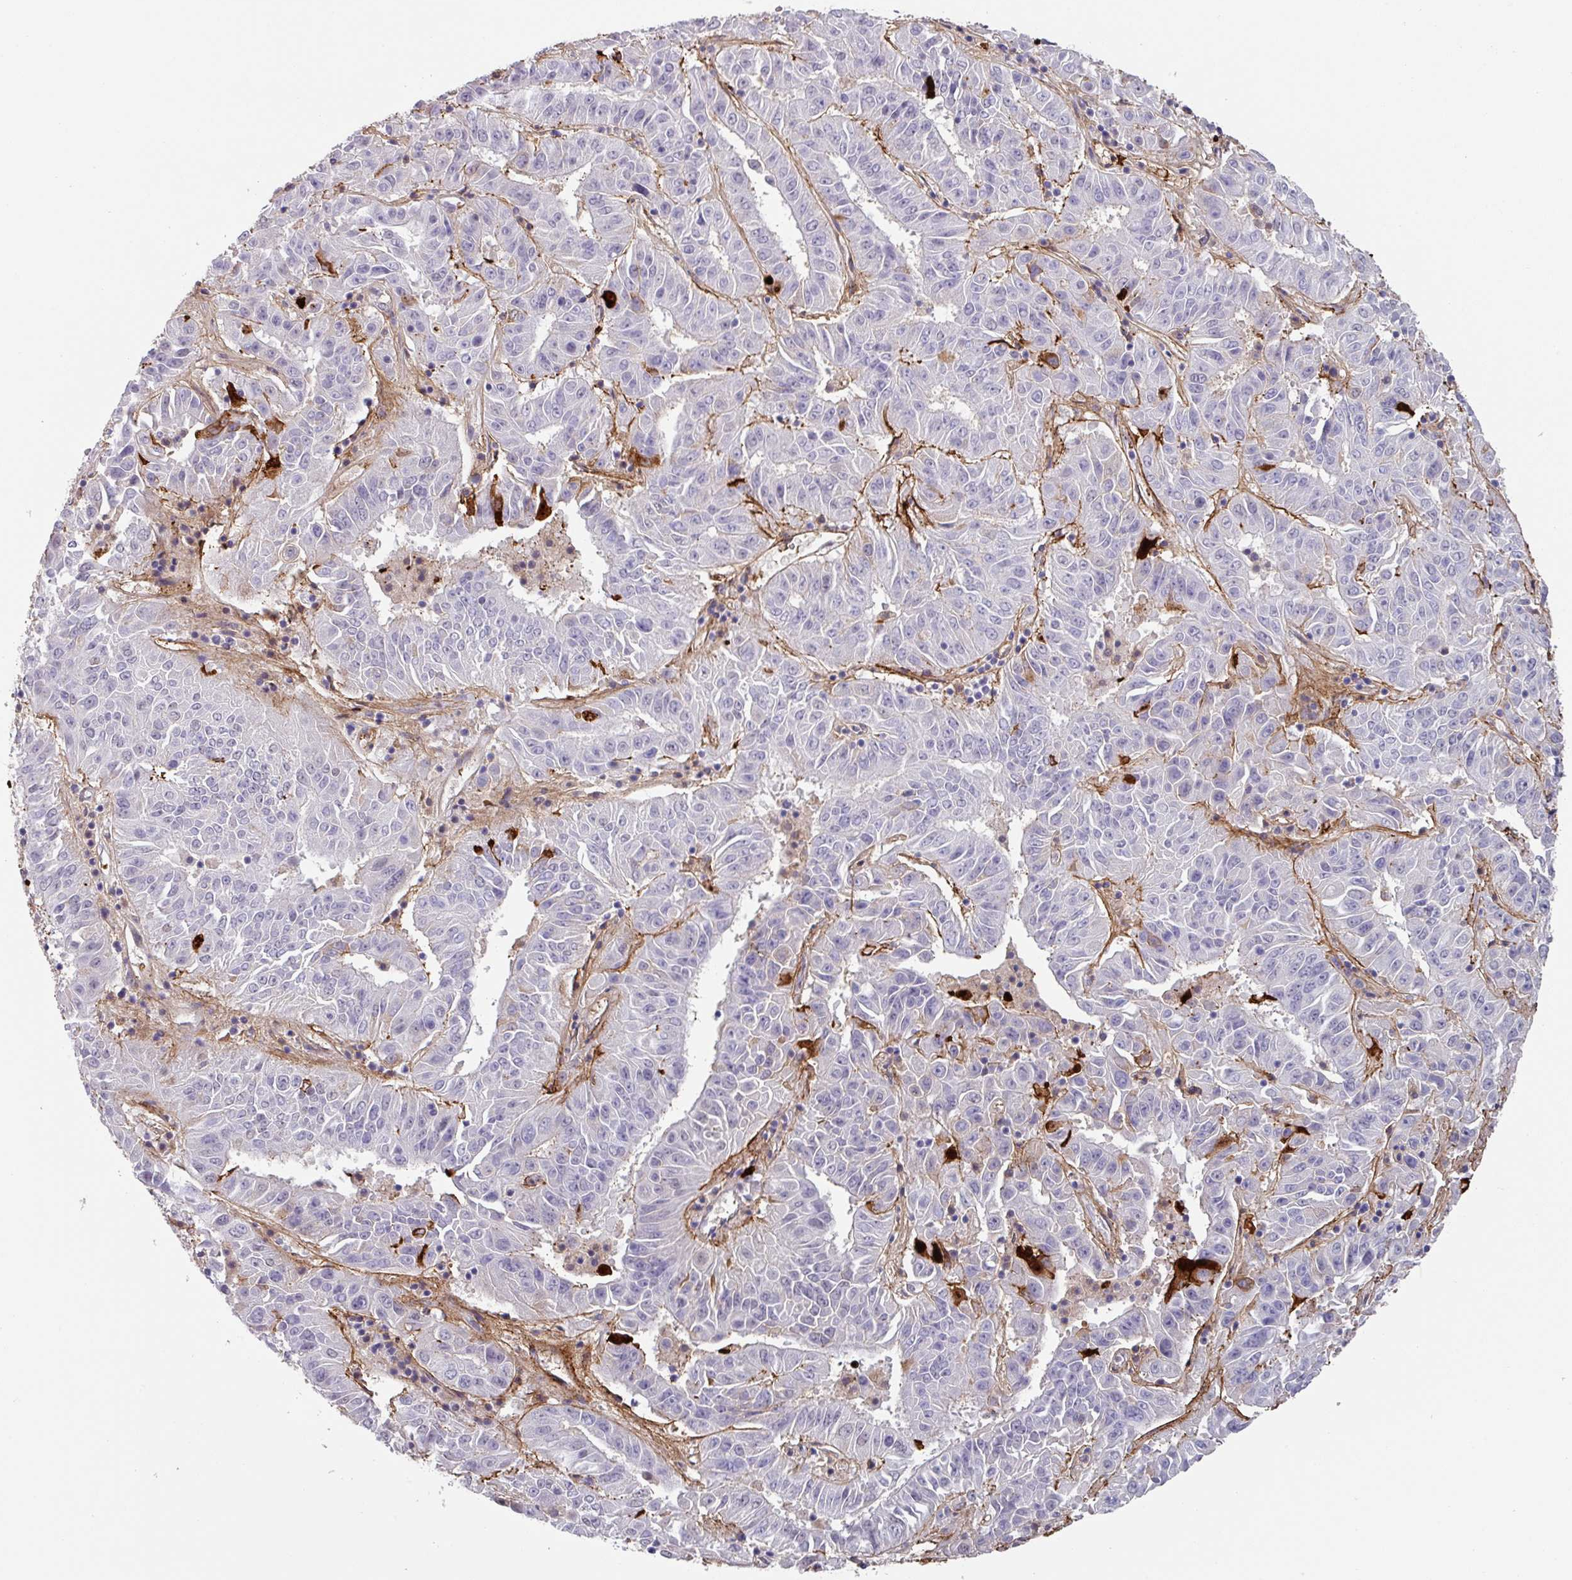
{"staining": {"intensity": "negative", "quantity": "none", "location": "none"}, "tissue": "pancreatic cancer", "cell_type": "Tumor cells", "image_type": "cancer", "snomed": [{"axis": "morphology", "description": "Adenocarcinoma, NOS"}, {"axis": "topography", "description": "Pancreas"}], "caption": "This is an immunohistochemistry (IHC) micrograph of pancreatic cancer (adenocarcinoma). There is no staining in tumor cells.", "gene": "C1QB", "patient": {"sex": "male", "age": 63}}